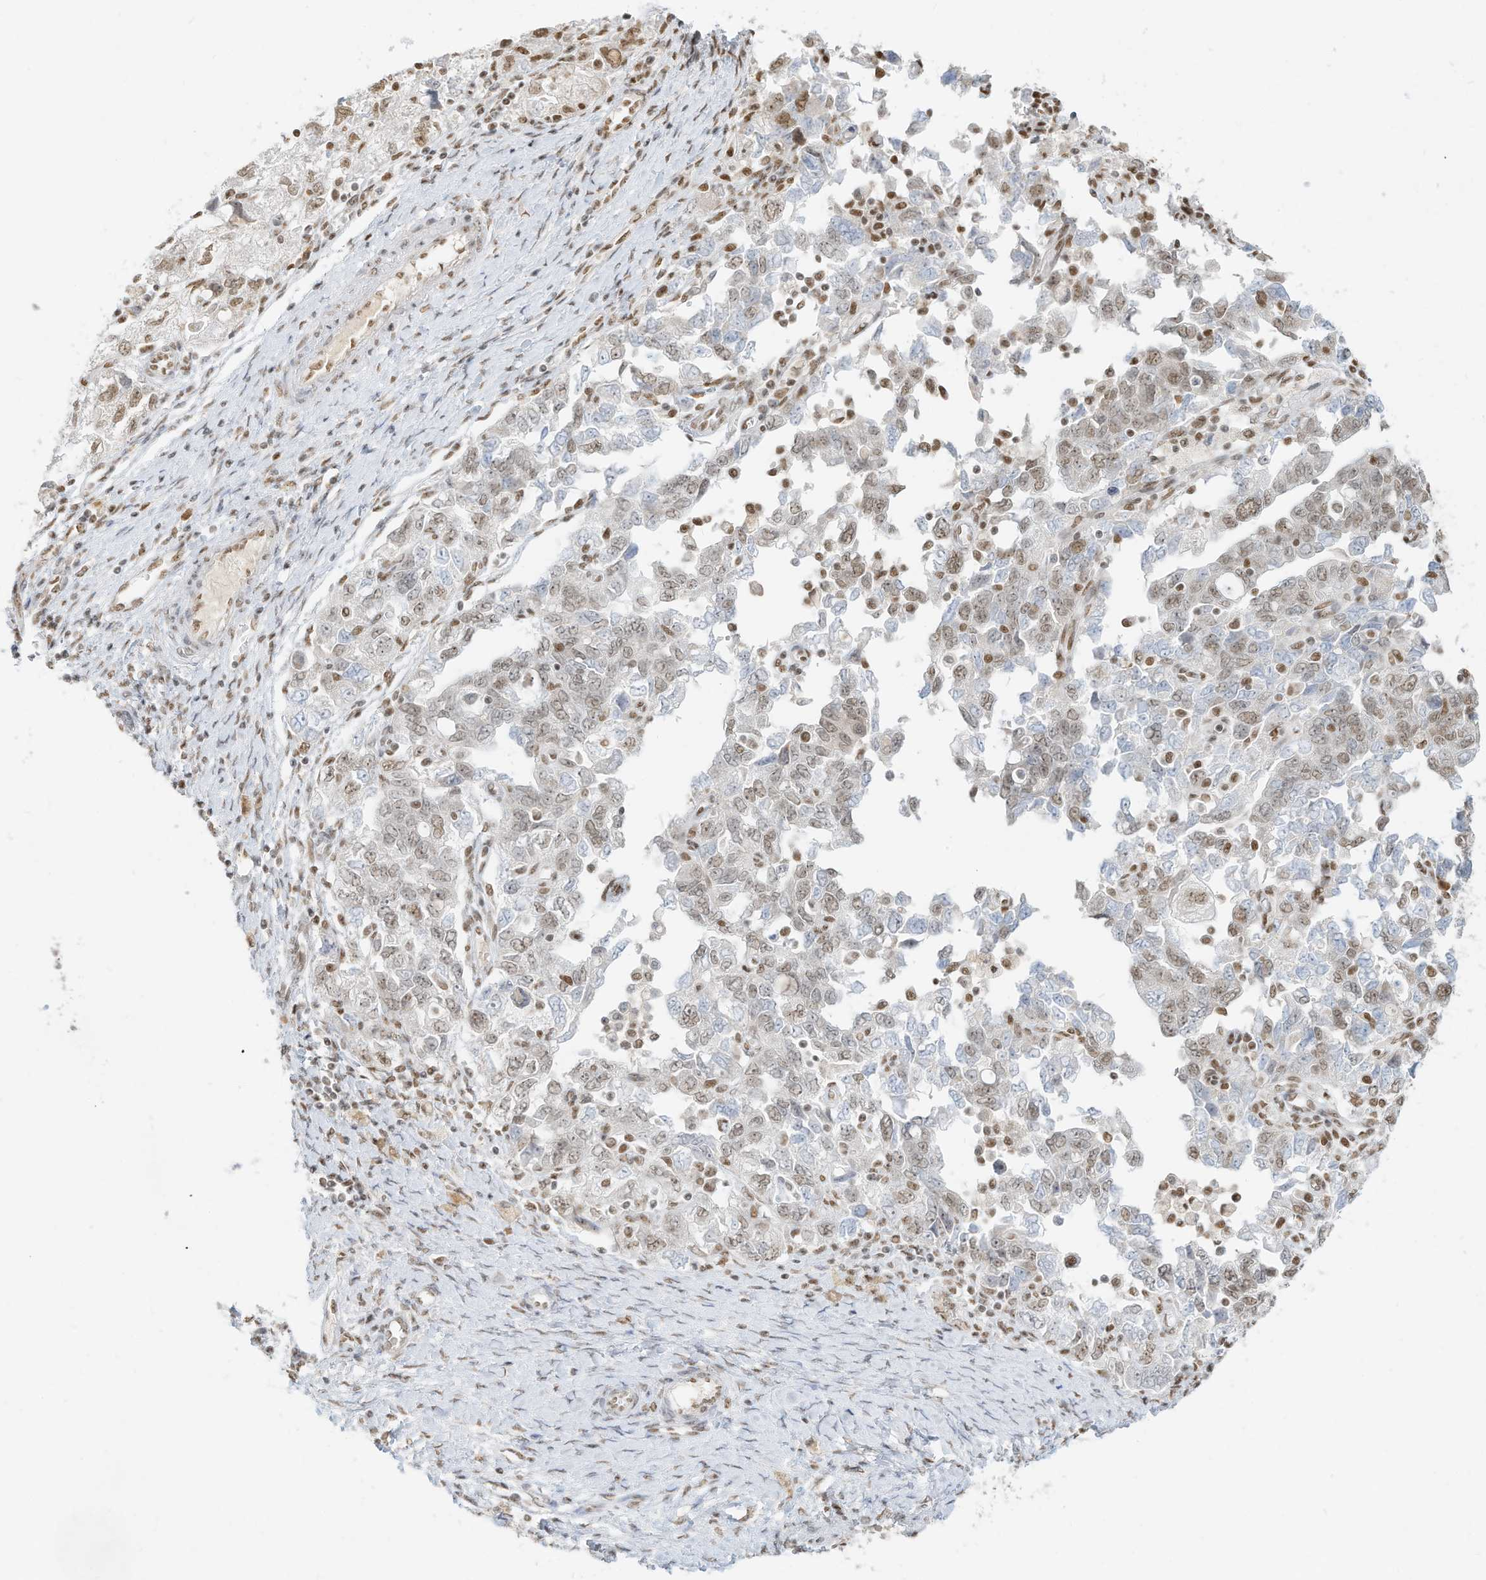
{"staining": {"intensity": "weak", "quantity": "25%-75%", "location": "nuclear"}, "tissue": "ovarian cancer", "cell_type": "Tumor cells", "image_type": "cancer", "snomed": [{"axis": "morphology", "description": "Carcinoma, NOS"}, {"axis": "morphology", "description": "Cystadenocarcinoma, serous, NOS"}, {"axis": "topography", "description": "Ovary"}], "caption": "Immunohistochemistry (IHC) (DAB) staining of human ovarian serous cystadenocarcinoma exhibits weak nuclear protein staining in approximately 25%-75% of tumor cells. Nuclei are stained in blue.", "gene": "NHSL1", "patient": {"sex": "female", "age": 69}}